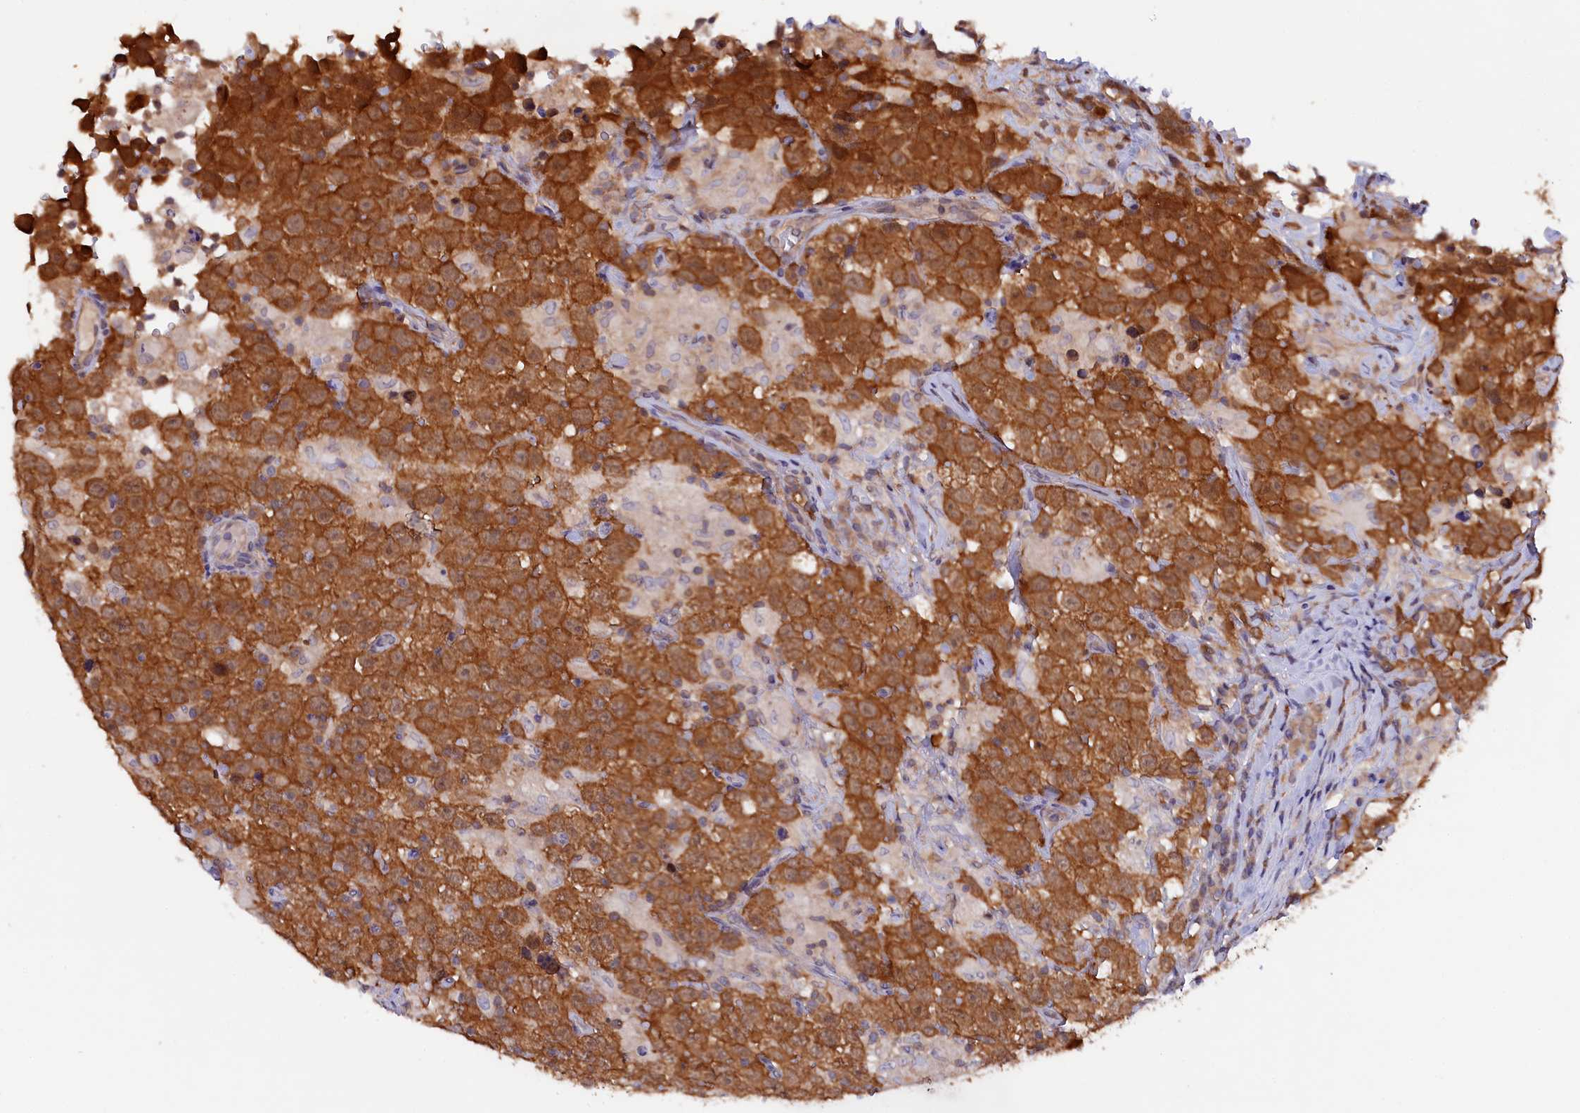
{"staining": {"intensity": "strong", "quantity": ">75%", "location": "cytoplasmic/membranous"}, "tissue": "testis cancer", "cell_type": "Tumor cells", "image_type": "cancer", "snomed": [{"axis": "morphology", "description": "Seminoma, NOS"}, {"axis": "topography", "description": "Testis"}], "caption": "An image of human testis seminoma stained for a protein exhibits strong cytoplasmic/membranous brown staining in tumor cells. The staining was performed using DAB (3,3'-diaminobenzidine) to visualize the protein expression in brown, while the nuclei were stained in blue with hematoxylin (Magnification: 20x).", "gene": "JPT2", "patient": {"sex": "male", "age": 41}}